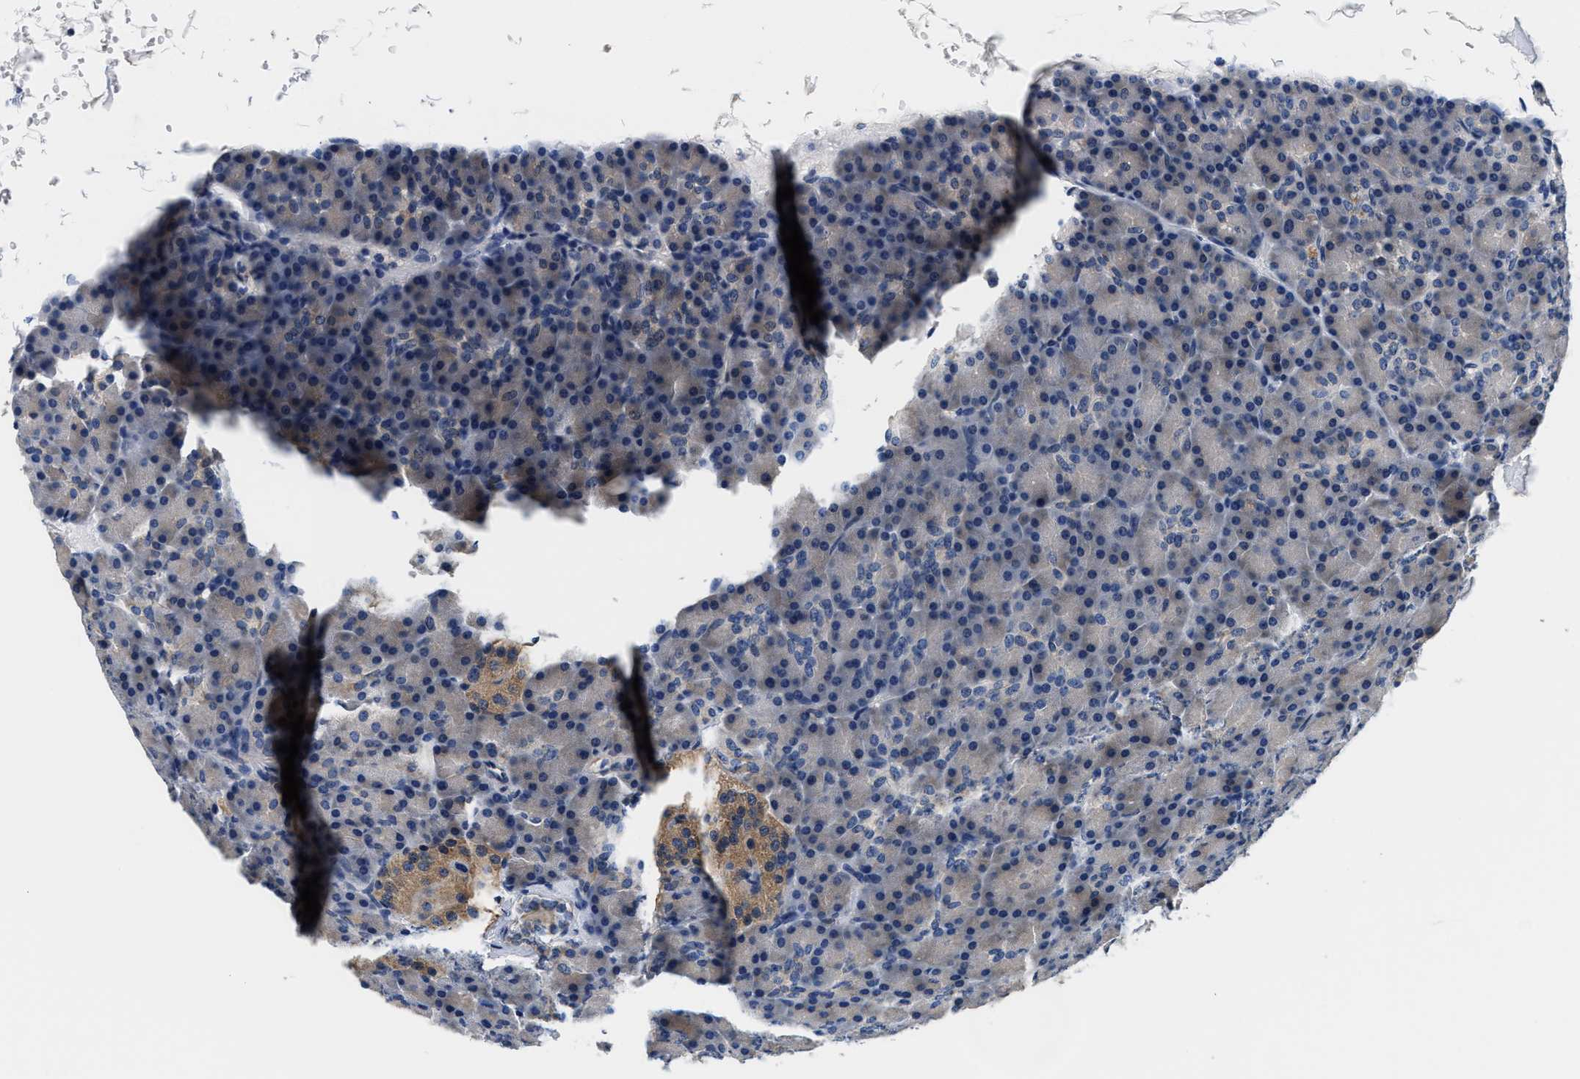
{"staining": {"intensity": "negative", "quantity": "none", "location": "none"}, "tissue": "pancreas", "cell_type": "Exocrine glandular cells", "image_type": "normal", "snomed": [{"axis": "morphology", "description": "Normal tissue, NOS"}, {"axis": "topography", "description": "Pancreas"}], "caption": "Immunohistochemistry (IHC) micrograph of unremarkable pancreas stained for a protein (brown), which displays no expression in exocrine glandular cells.", "gene": "ANKIB1", "patient": {"sex": "female", "age": 43}}